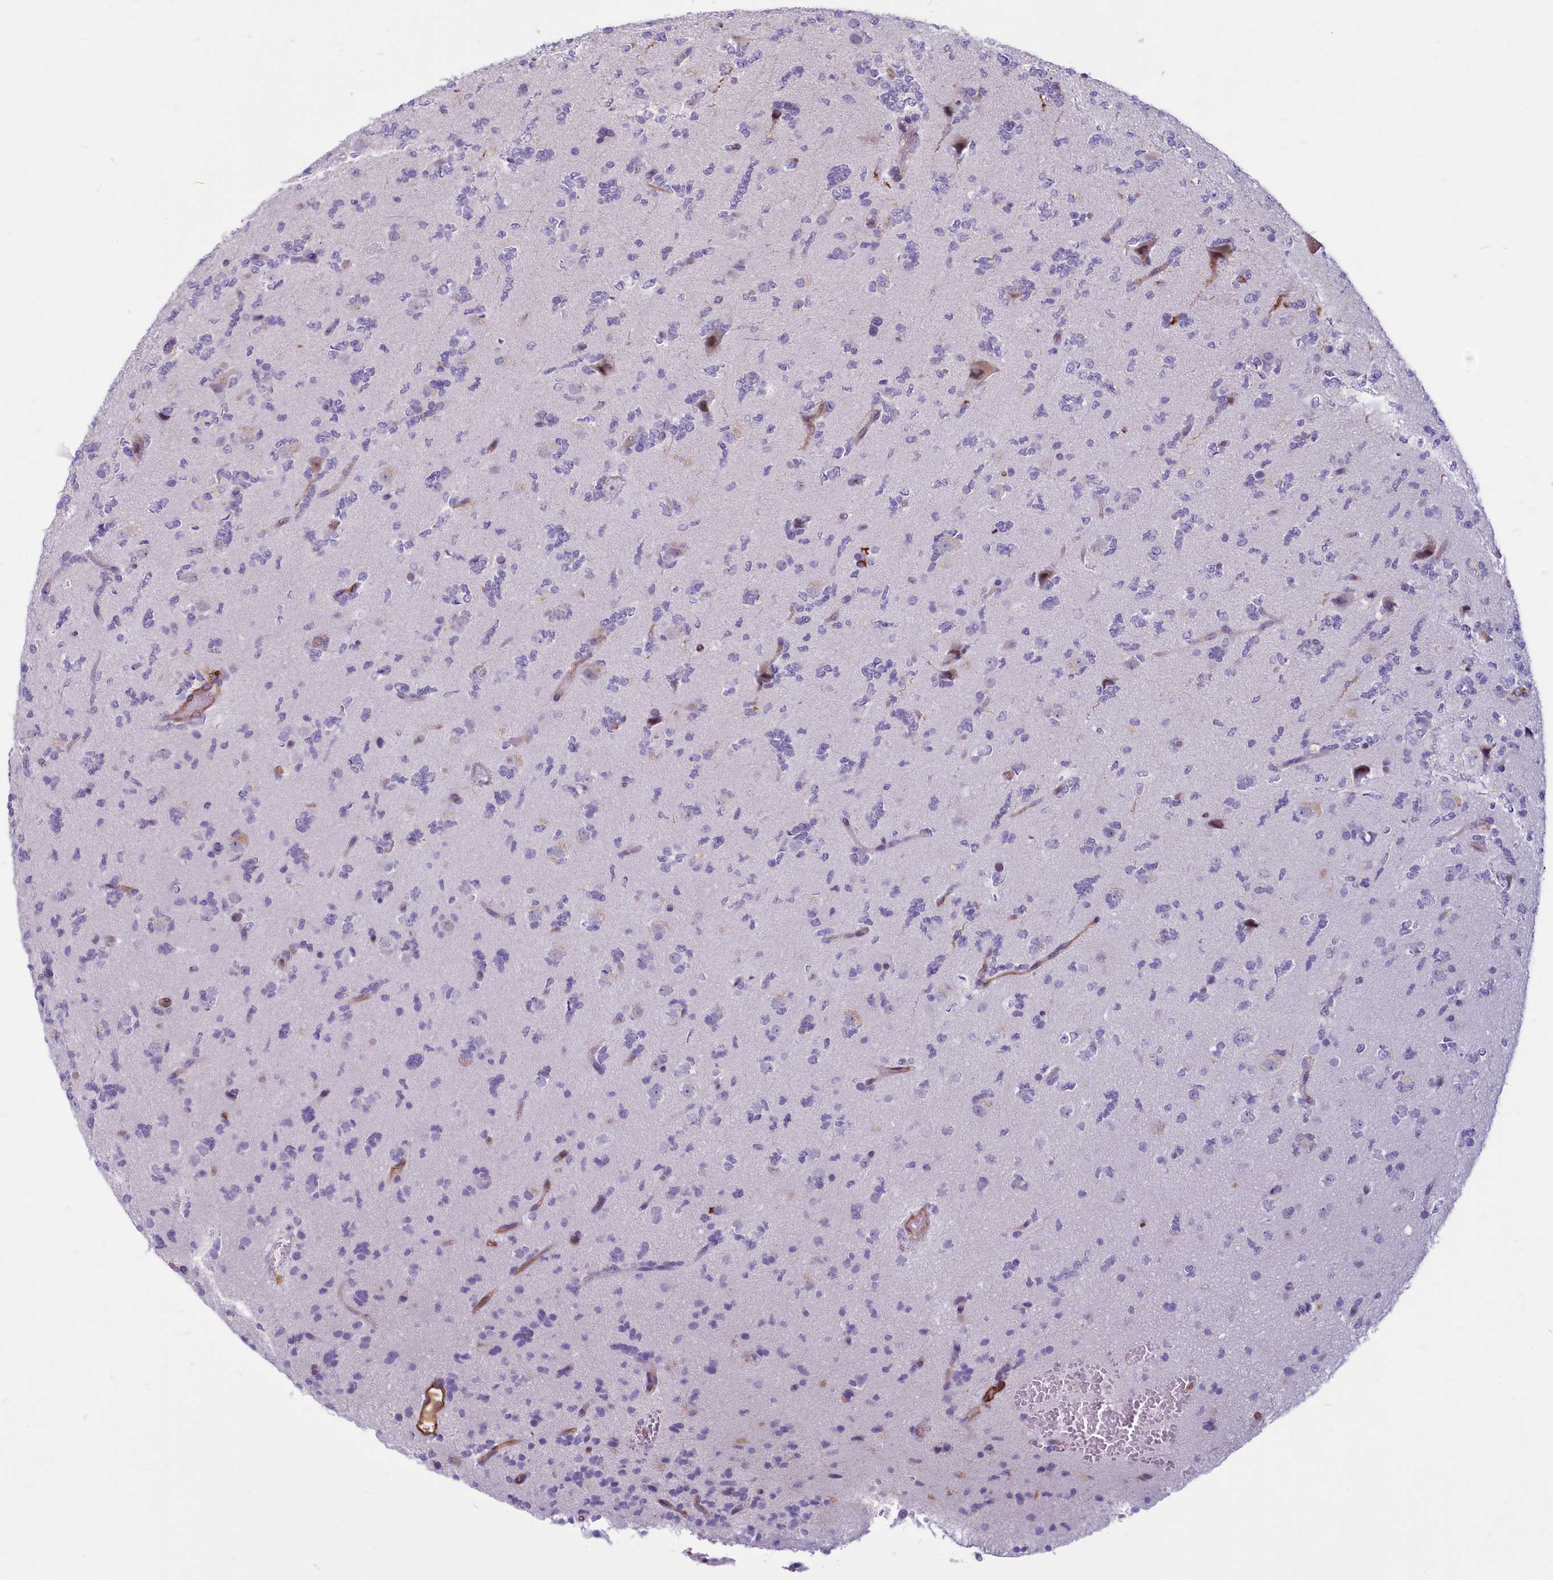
{"staining": {"intensity": "negative", "quantity": "none", "location": "none"}, "tissue": "glioma", "cell_type": "Tumor cells", "image_type": "cancer", "snomed": [{"axis": "morphology", "description": "Glioma, malignant, High grade"}, {"axis": "topography", "description": "Brain"}], "caption": "IHC of human high-grade glioma (malignant) shows no positivity in tumor cells. The staining is performed using DAB (3,3'-diaminobenzidine) brown chromogen with nuclei counter-stained in using hematoxylin.", "gene": "PROCR", "patient": {"sex": "female", "age": 62}}